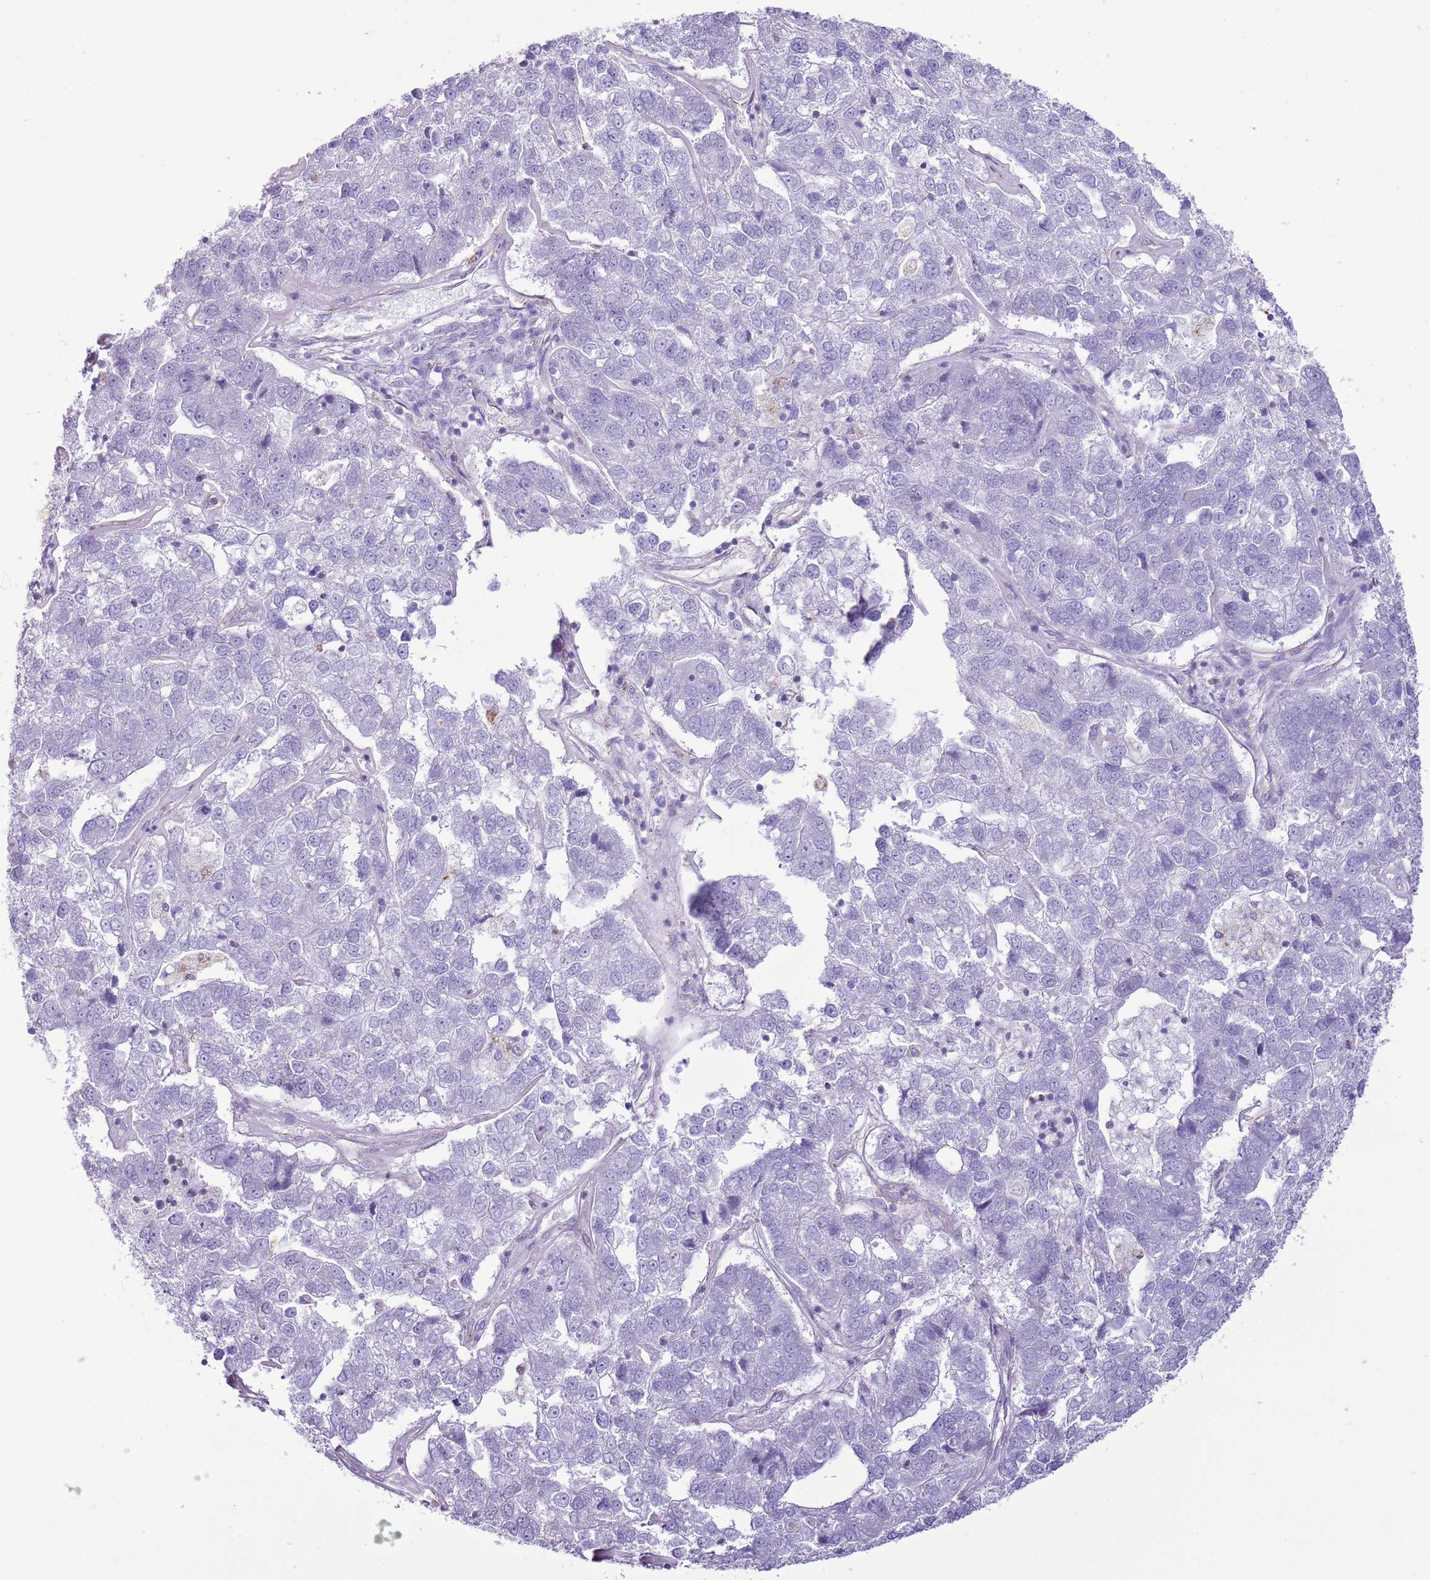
{"staining": {"intensity": "negative", "quantity": "none", "location": "none"}, "tissue": "pancreatic cancer", "cell_type": "Tumor cells", "image_type": "cancer", "snomed": [{"axis": "morphology", "description": "Adenocarcinoma, NOS"}, {"axis": "topography", "description": "Pancreas"}], "caption": "IHC micrograph of neoplastic tissue: human pancreatic adenocarcinoma stained with DAB exhibits no significant protein staining in tumor cells. (DAB immunohistochemistry (IHC) with hematoxylin counter stain).", "gene": "SLC23A1", "patient": {"sex": "female", "age": 61}}